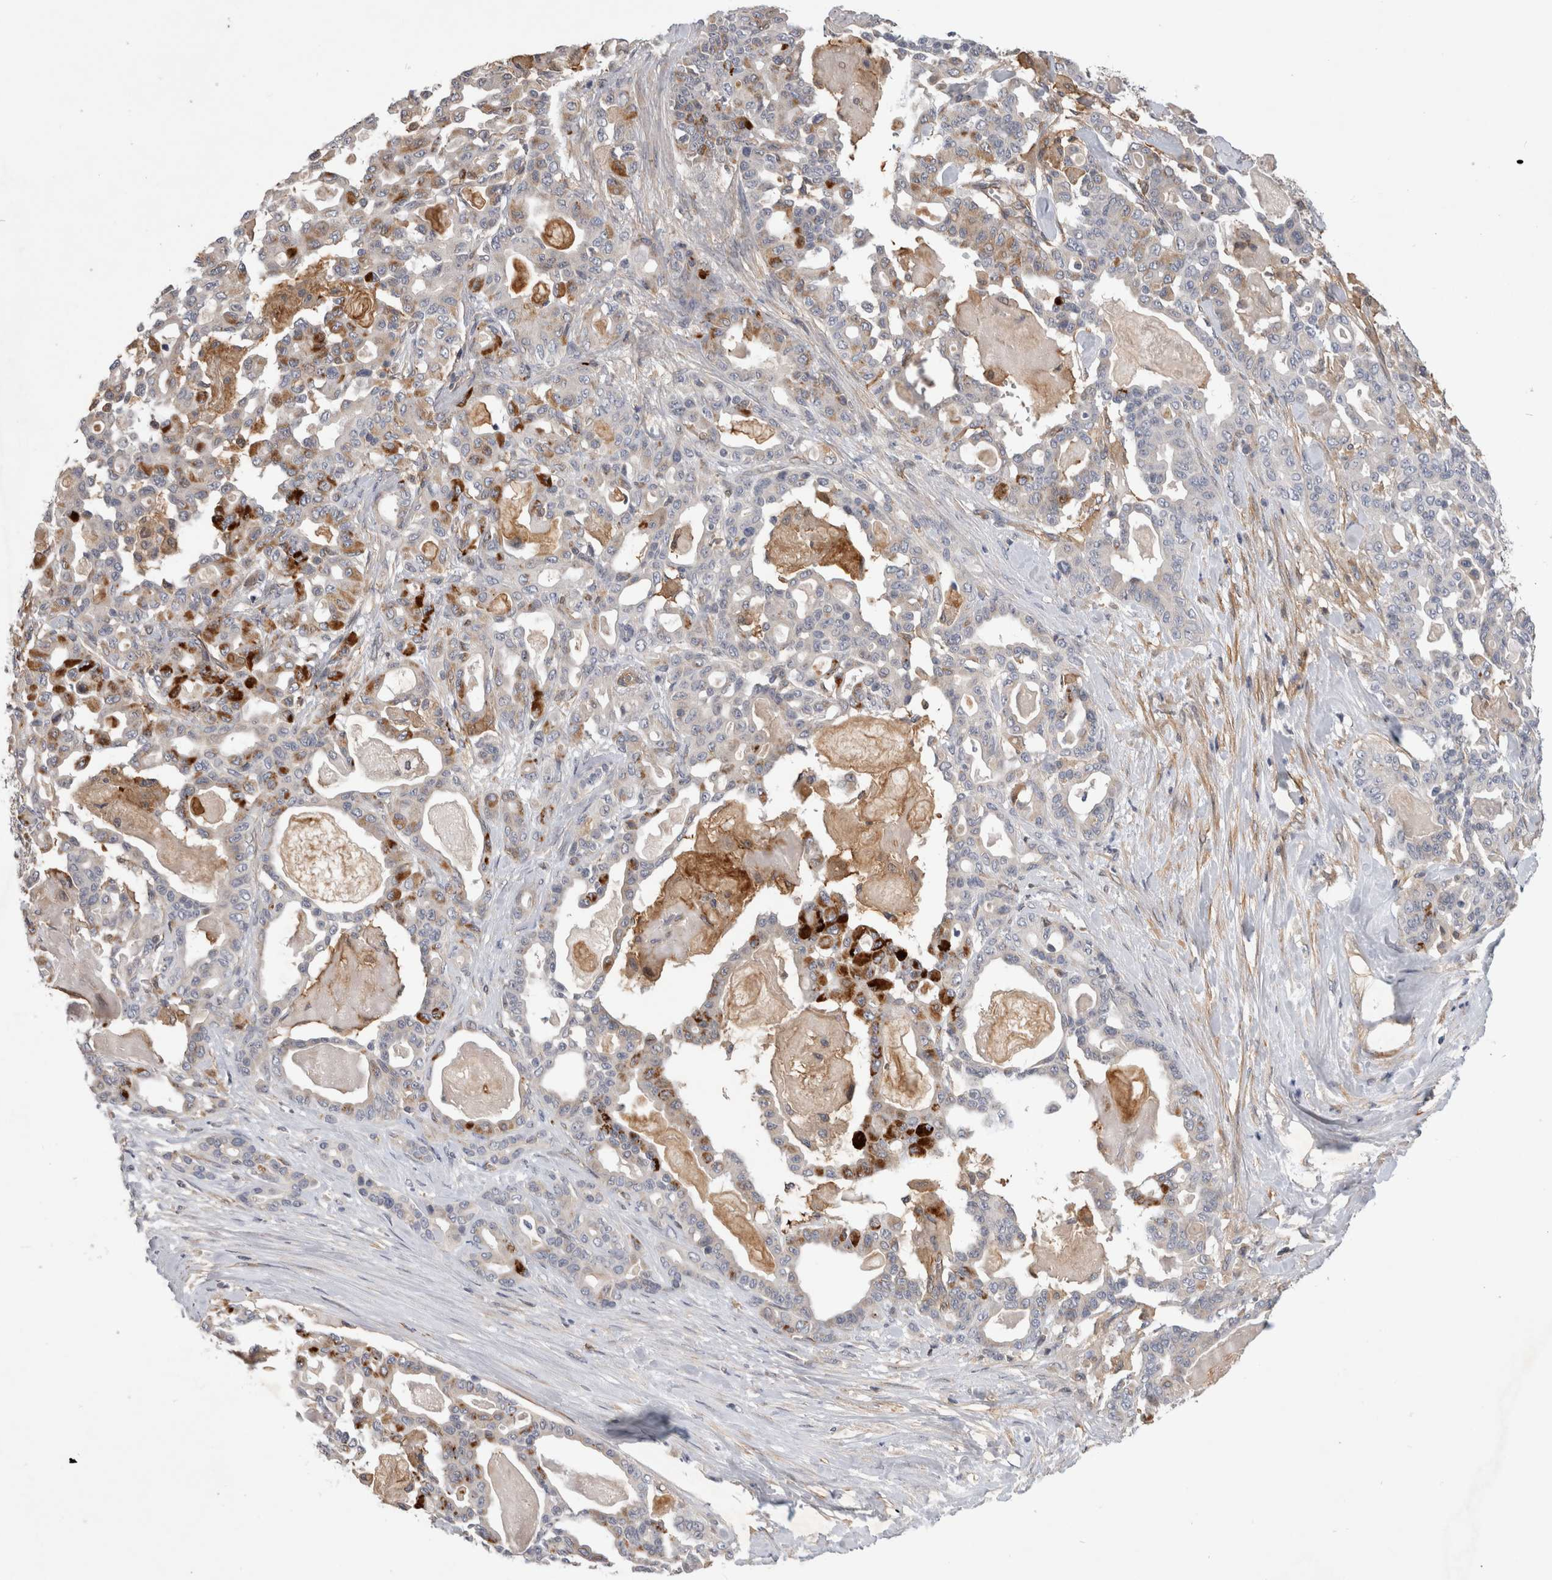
{"staining": {"intensity": "strong", "quantity": "<25%", "location": "cytoplasmic/membranous"}, "tissue": "pancreatic cancer", "cell_type": "Tumor cells", "image_type": "cancer", "snomed": [{"axis": "morphology", "description": "Adenocarcinoma, NOS"}, {"axis": "topography", "description": "Pancreas"}], "caption": "A medium amount of strong cytoplasmic/membranous positivity is present in about <25% of tumor cells in adenocarcinoma (pancreatic) tissue. (Stains: DAB in brown, nuclei in blue, Microscopy: brightfield microscopy at high magnification).", "gene": "ANKFY1", "patient": {"sex": "male", "age": 63}}